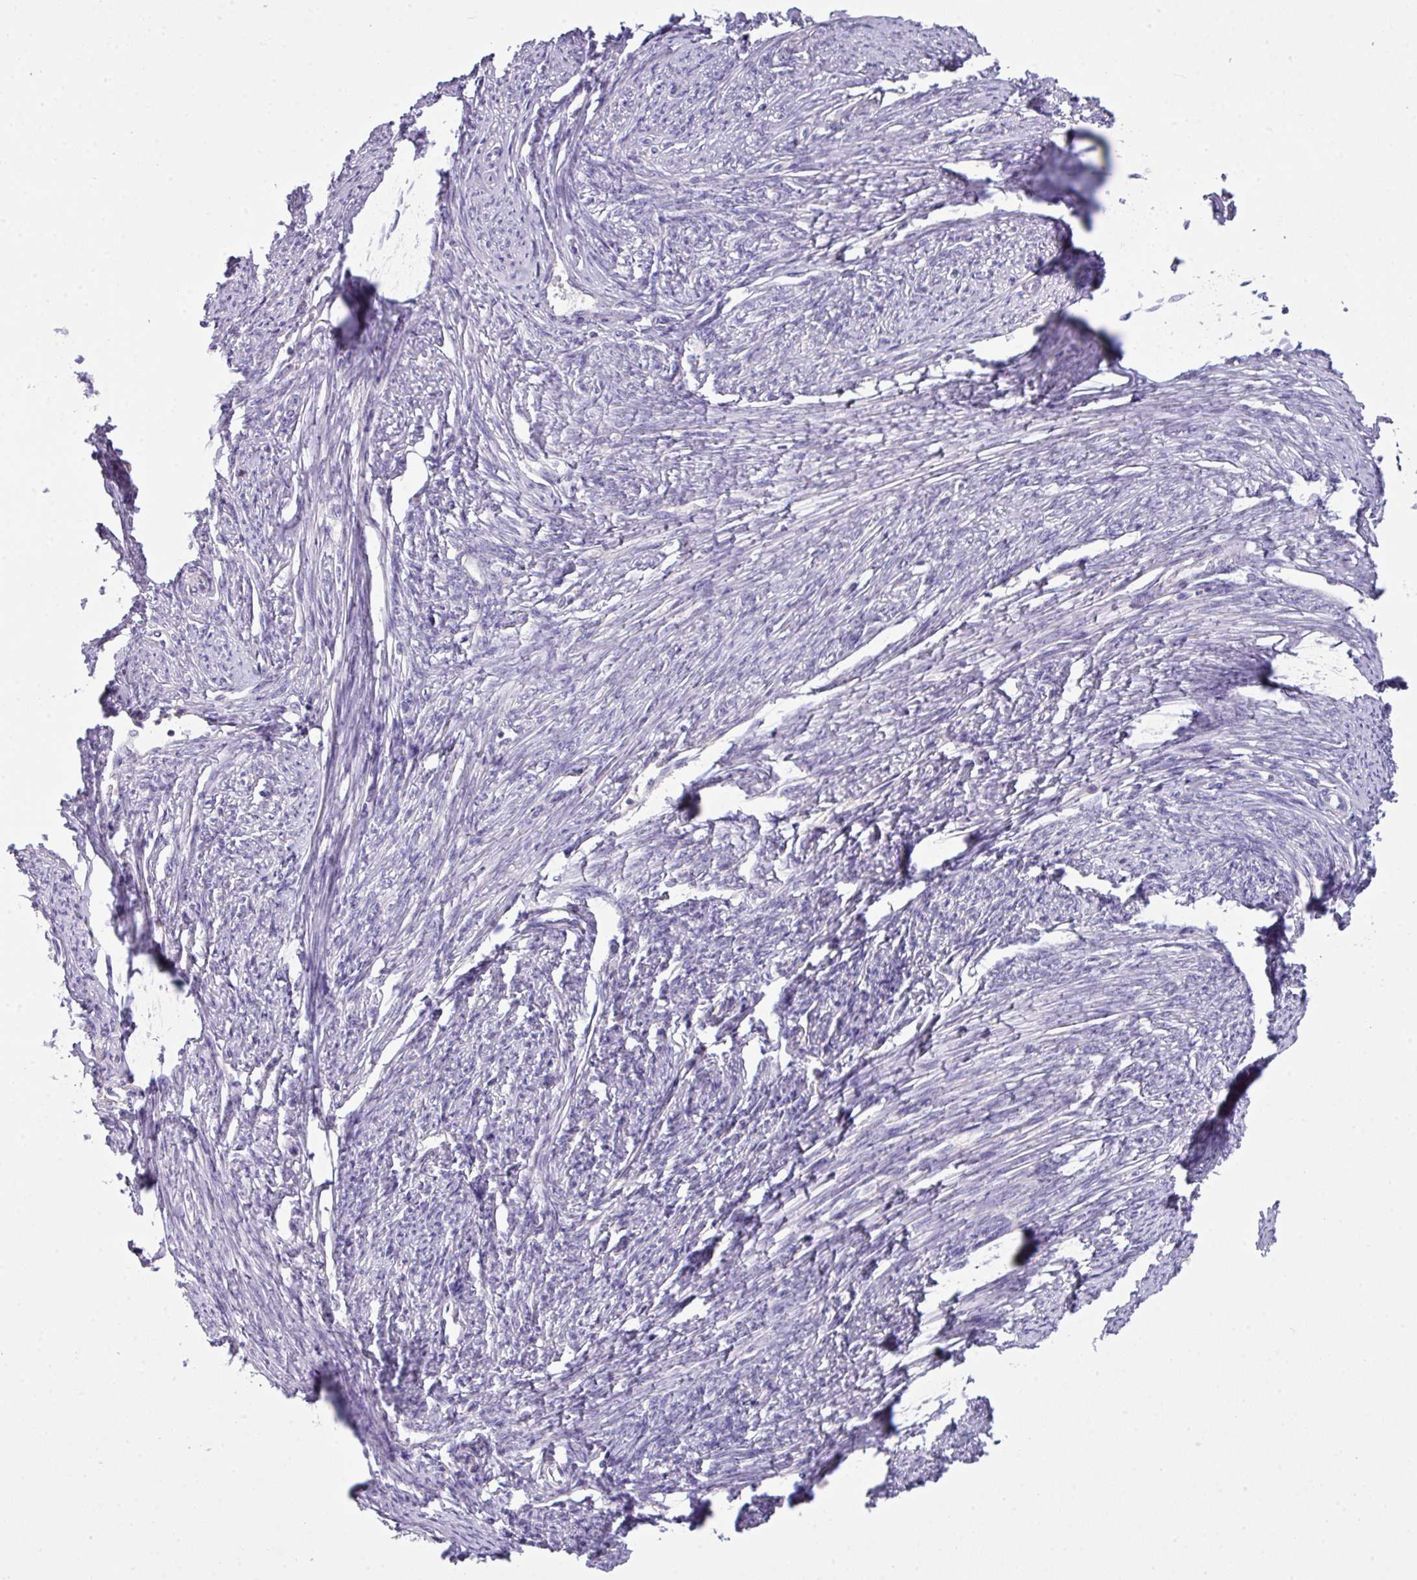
{"staining": {"intensity": "negative", "quantity": "none", "location": "none"}, "tissue": "smooth muscle", "cell_type": "Smooth muscle cells", "image_type": "normal", "snomed": [{"axis": "morphology", "description": "Normal tissue, NOS"}, {"axis": "topography", "description": "Smooth muscle"}, {"axis": "topography", "description": "Uterus"}], "caption": "The image shows no significant positivity in smooth muscle cells of smooth muscle. Brightfield microscopy of immunohistochemistry stained with DAB (brown) and hematoxylin (blue), captured at high magnification.", "gene": "VTI1A", "patient": {"sex": "female", "age": 59}}